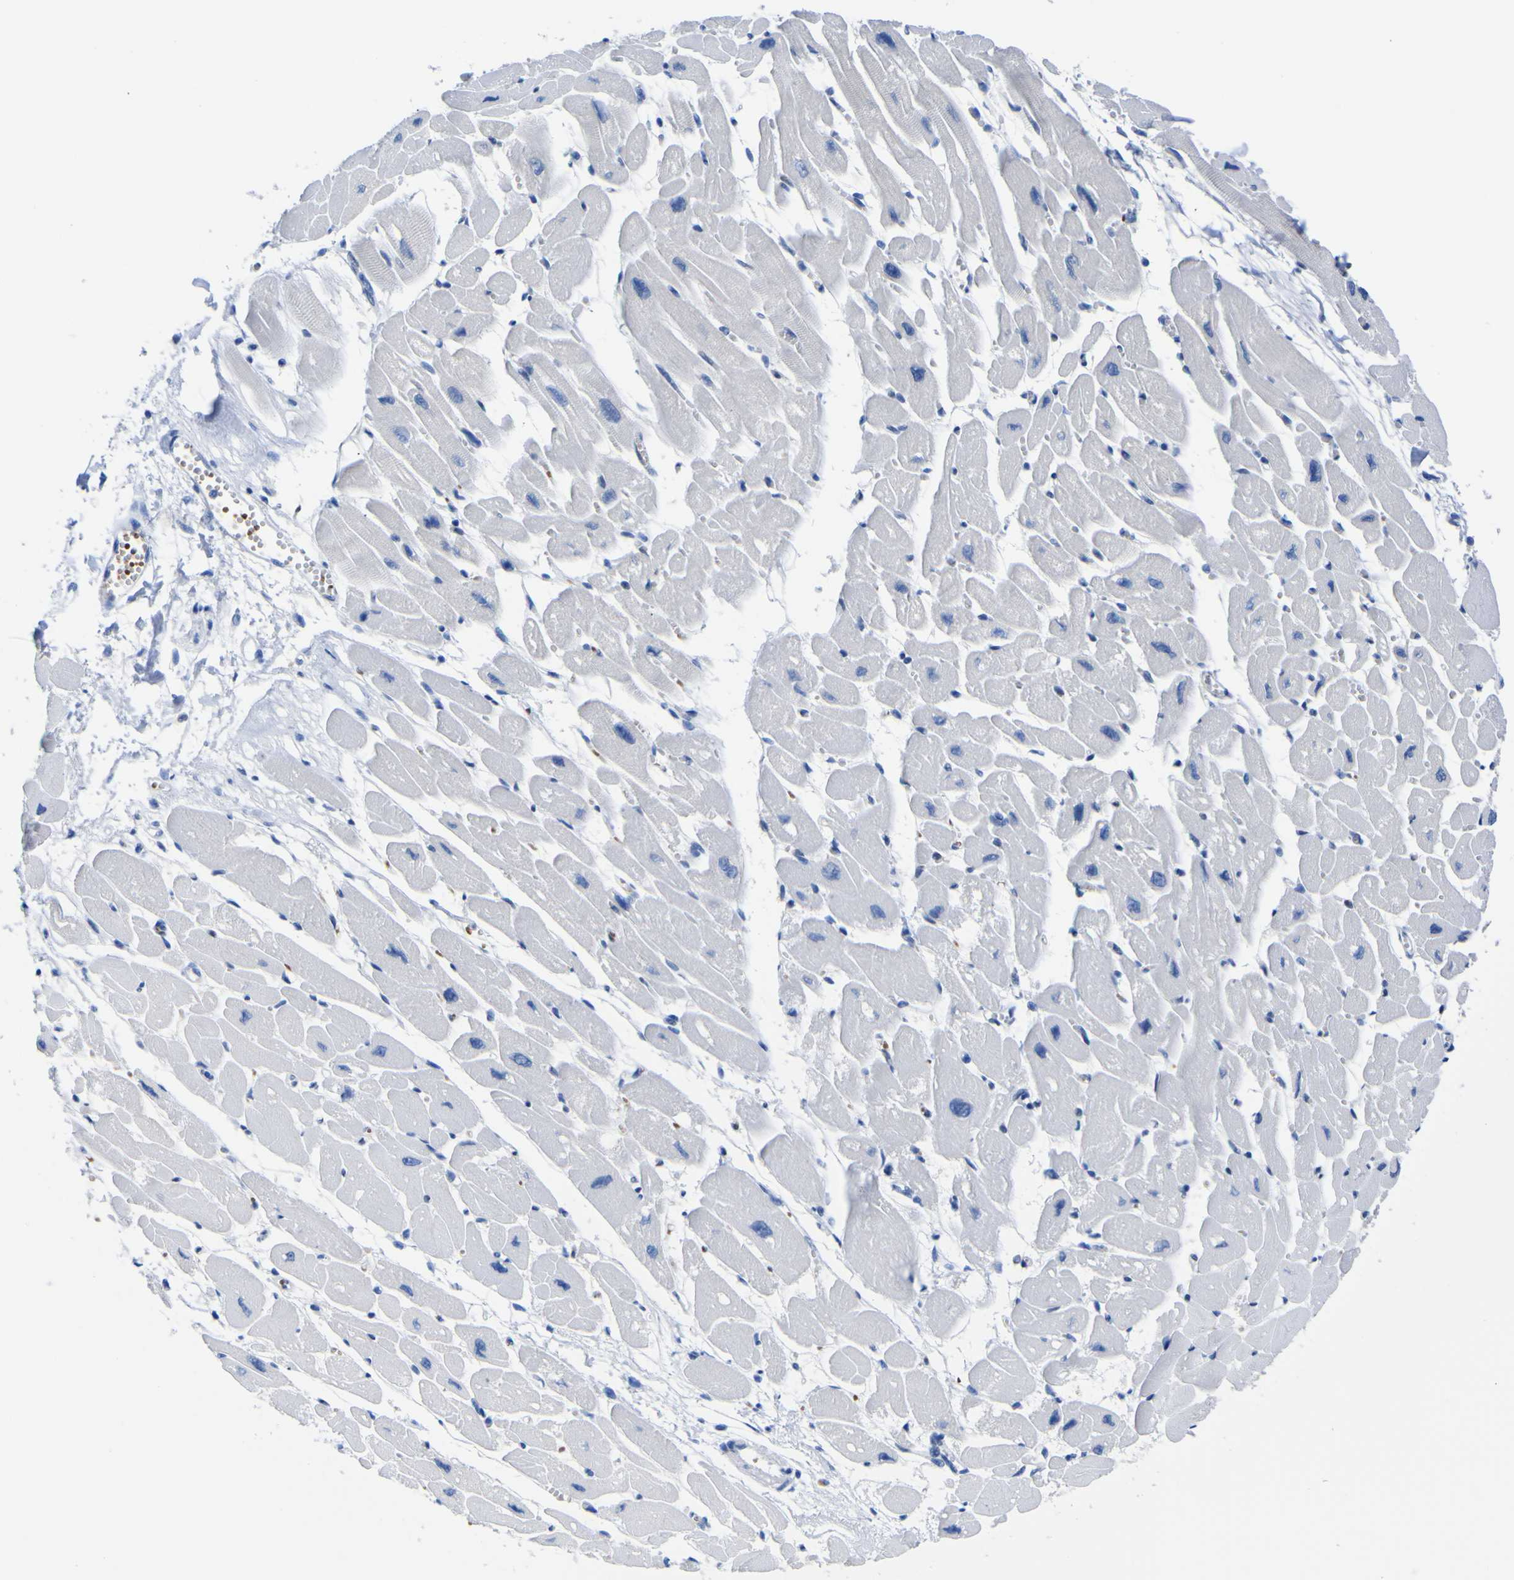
{"staining": {"intensity": "negative", "quantity": "none", "location": "none"}, "tissue": "heart muscle", "cell_type": "Cardiomyocytes", "image_type": "normal", "snomed": [{"axis": "morphology", "description": "Normal tissue, NOS"}, {"axis": "topography", "description": "Heart"}], "caption": "The photomicrograph shows no significant positivity in cardiomyocytes of heart muscle.", "gene": "DACH1", "patient": {"sex": "female", "age": 54}}